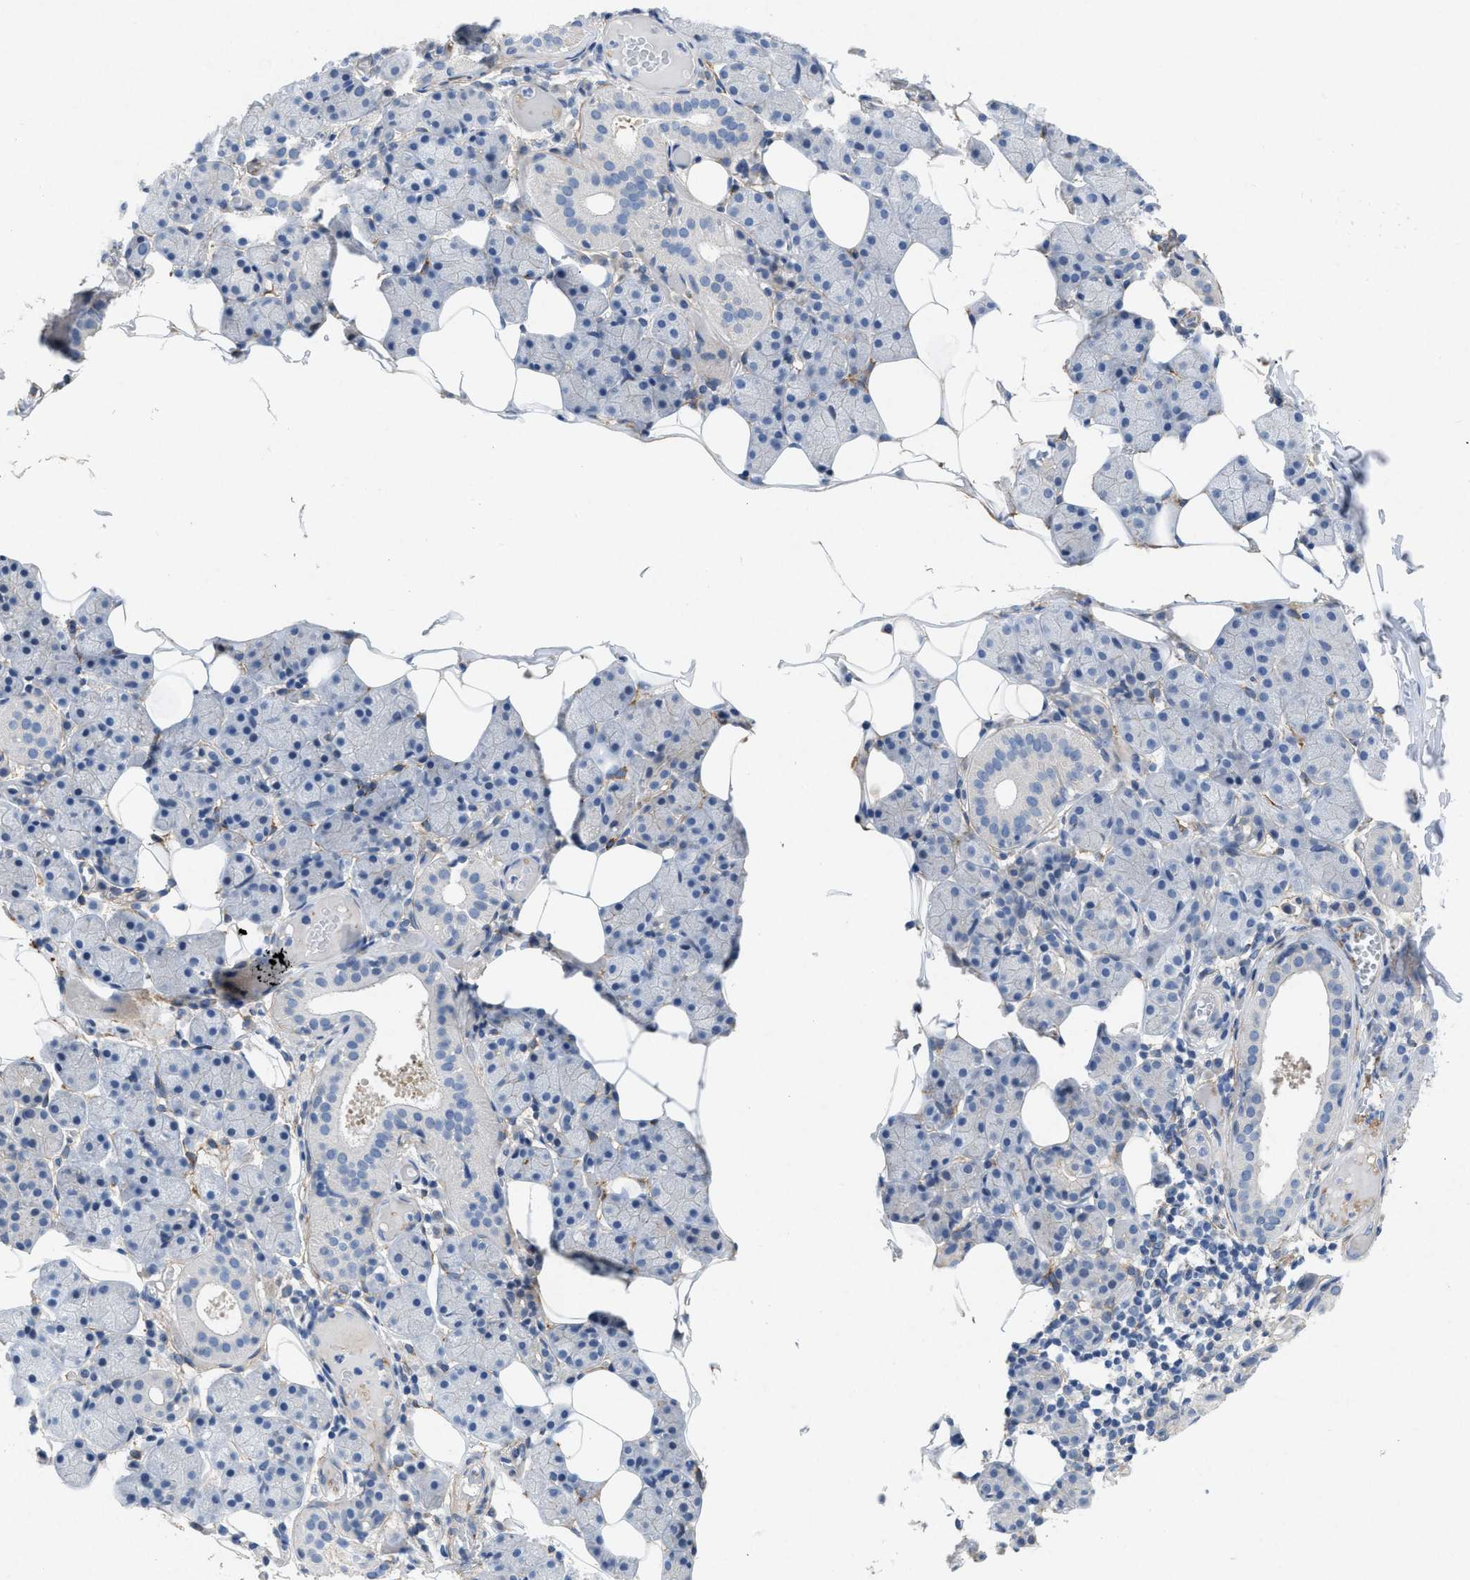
{"staining": {"intensity": "negative", "quantity": "none", "location": "none"}, "tissue": "salivary gland", "cell_type": "Glandular cells", "image_type": "normal", "snomed": [{"axis": "morphology", "description": "Normal tissue, NOS"}, {"axis": "topography", "description": "Salivary gland"}], "caption": "High magnification brightfield microscopy of benign salivary gland stained with DAB (brown) and counterstained with hematoxylin (blue): glandular cells show no significant staining.", "gene": "PDGFRA", "patient": {"sex": "female", "age": 33}}